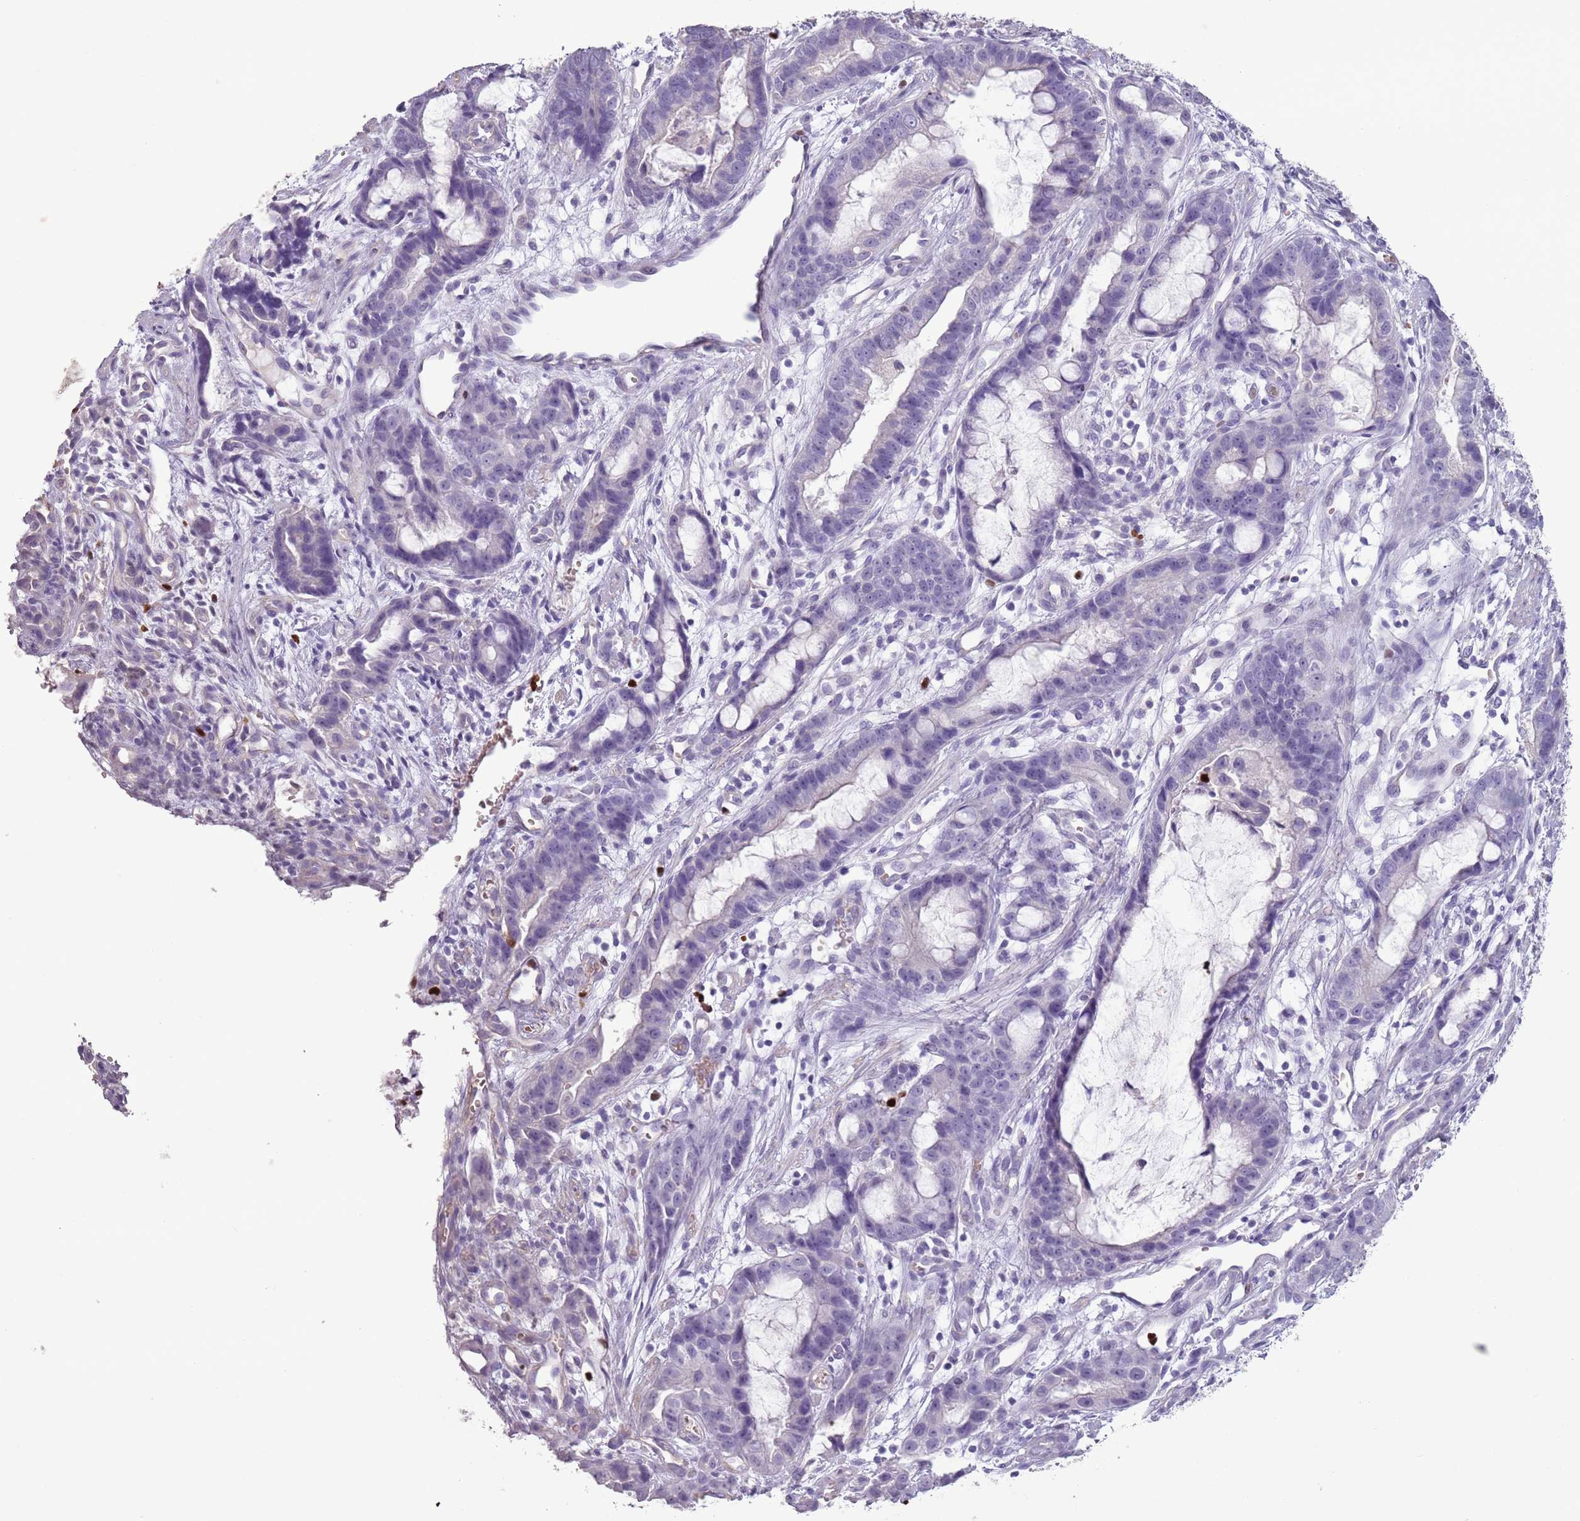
{"staining": {"intensity": "negative", "quantity": "none", "location": "none"}, "tissue": "stomach cancer", "cell_type": "Tumor cells", "image_type": "cancer", "snomed": [{"axis": "morphology", "description": "Adenocarcinoma, NOS"}, {"axis": "topography", "description": "Stomach"}], "caption": "This is a image of immunohistochemistry staining of adenocarcinoma (stomach), which shows no staining in tumor cells.", "gene": "CELF6", "patient": {"sex": "male", "age": 55}}